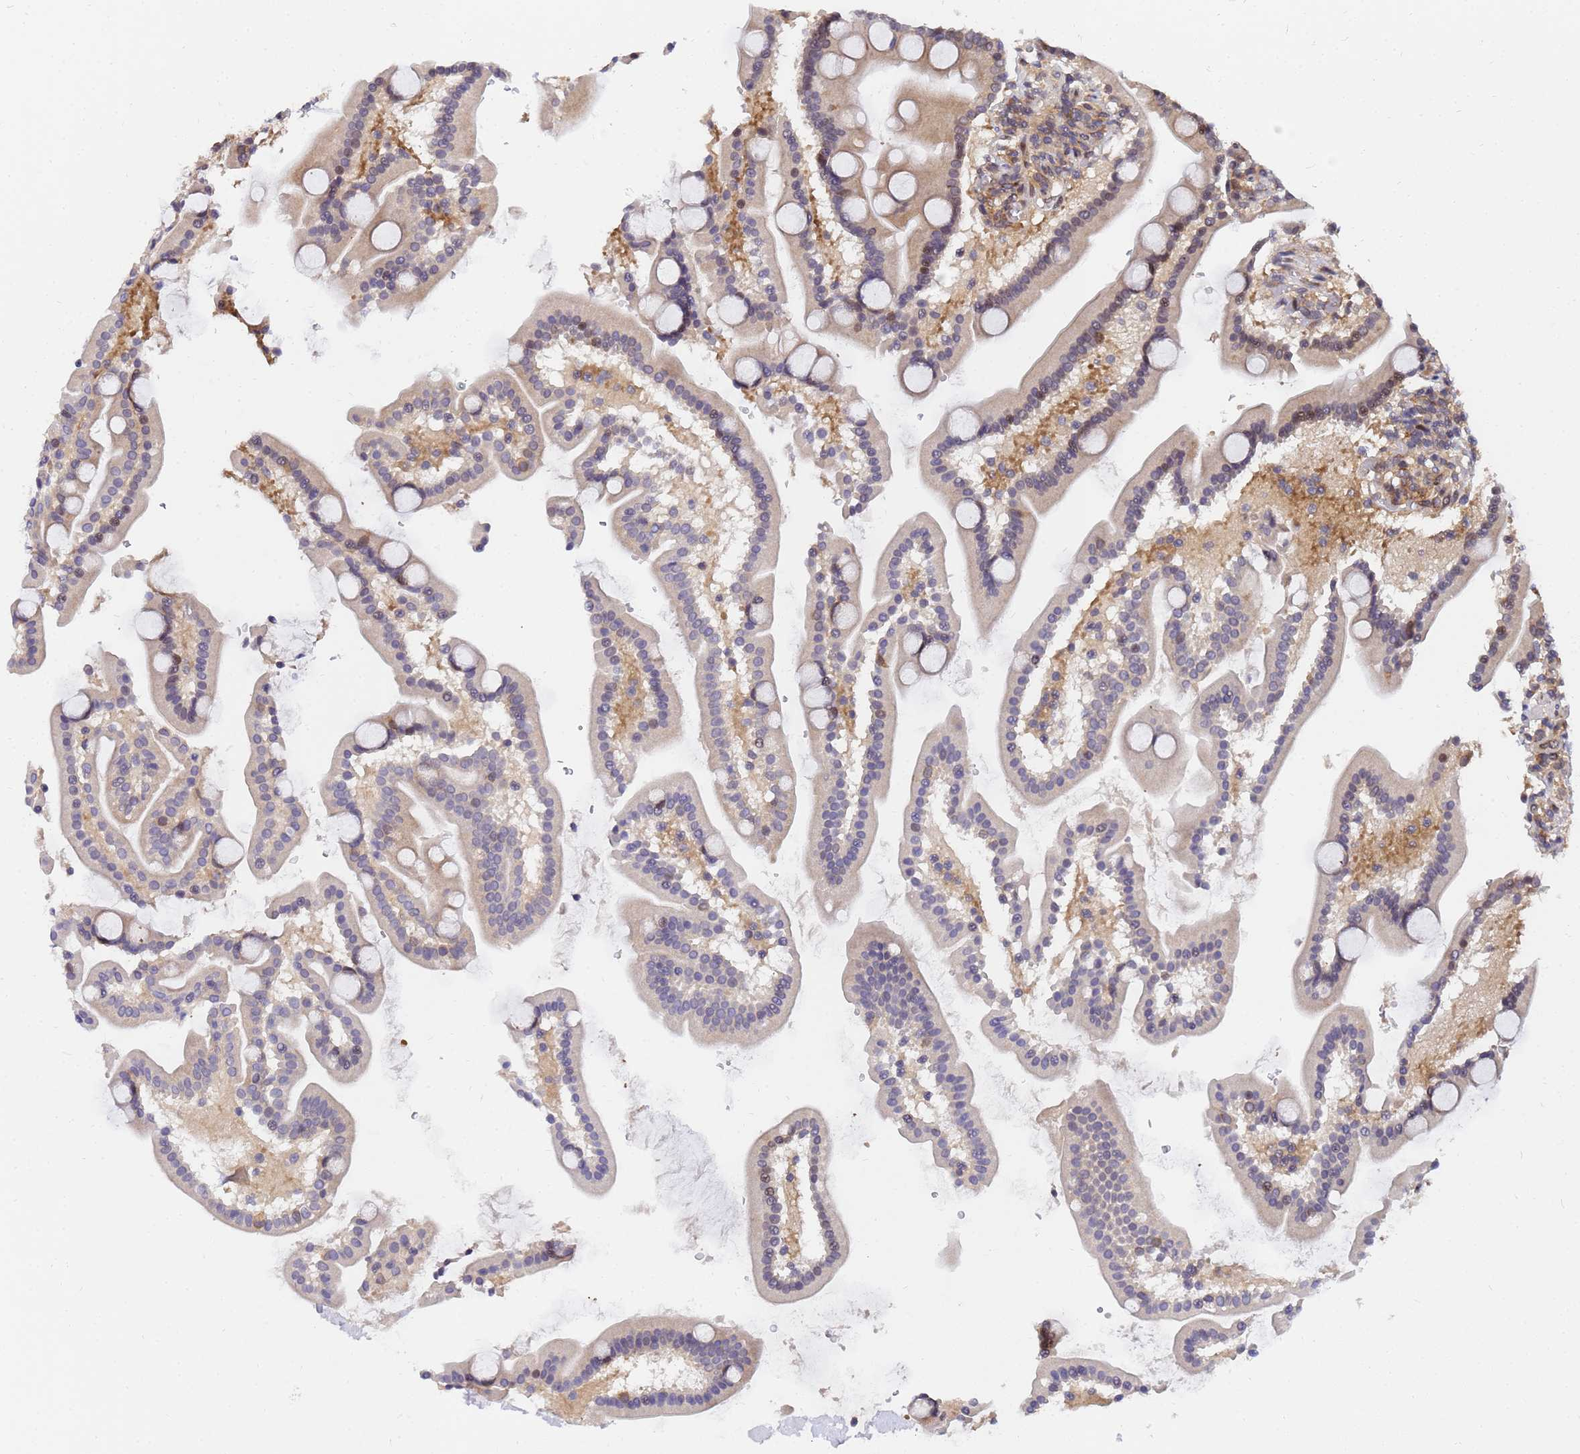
{"staining": {"intensity": "moderate", "quantity": "25%-75%", "location": "cytoplasmic/membranous"}, "tissue": "duodenum", "cell_type": "Glandular cells", "image_type": "normal", "snomed": [{"axis": "morphology", "description": "Normal tissue, NOS"}, {"axis": "topography", "description": "Duodenum"}], "caption": "This image demonstrates normal duodenum stained with IHC to label a protein in brown. The cytoplasmic/membranous of glandular cells show moderate positivity for the protein. Nuclei are counter-stained blue.", "gene": "UNC93B1", "patient": {"sex": "male", "age": 55}}